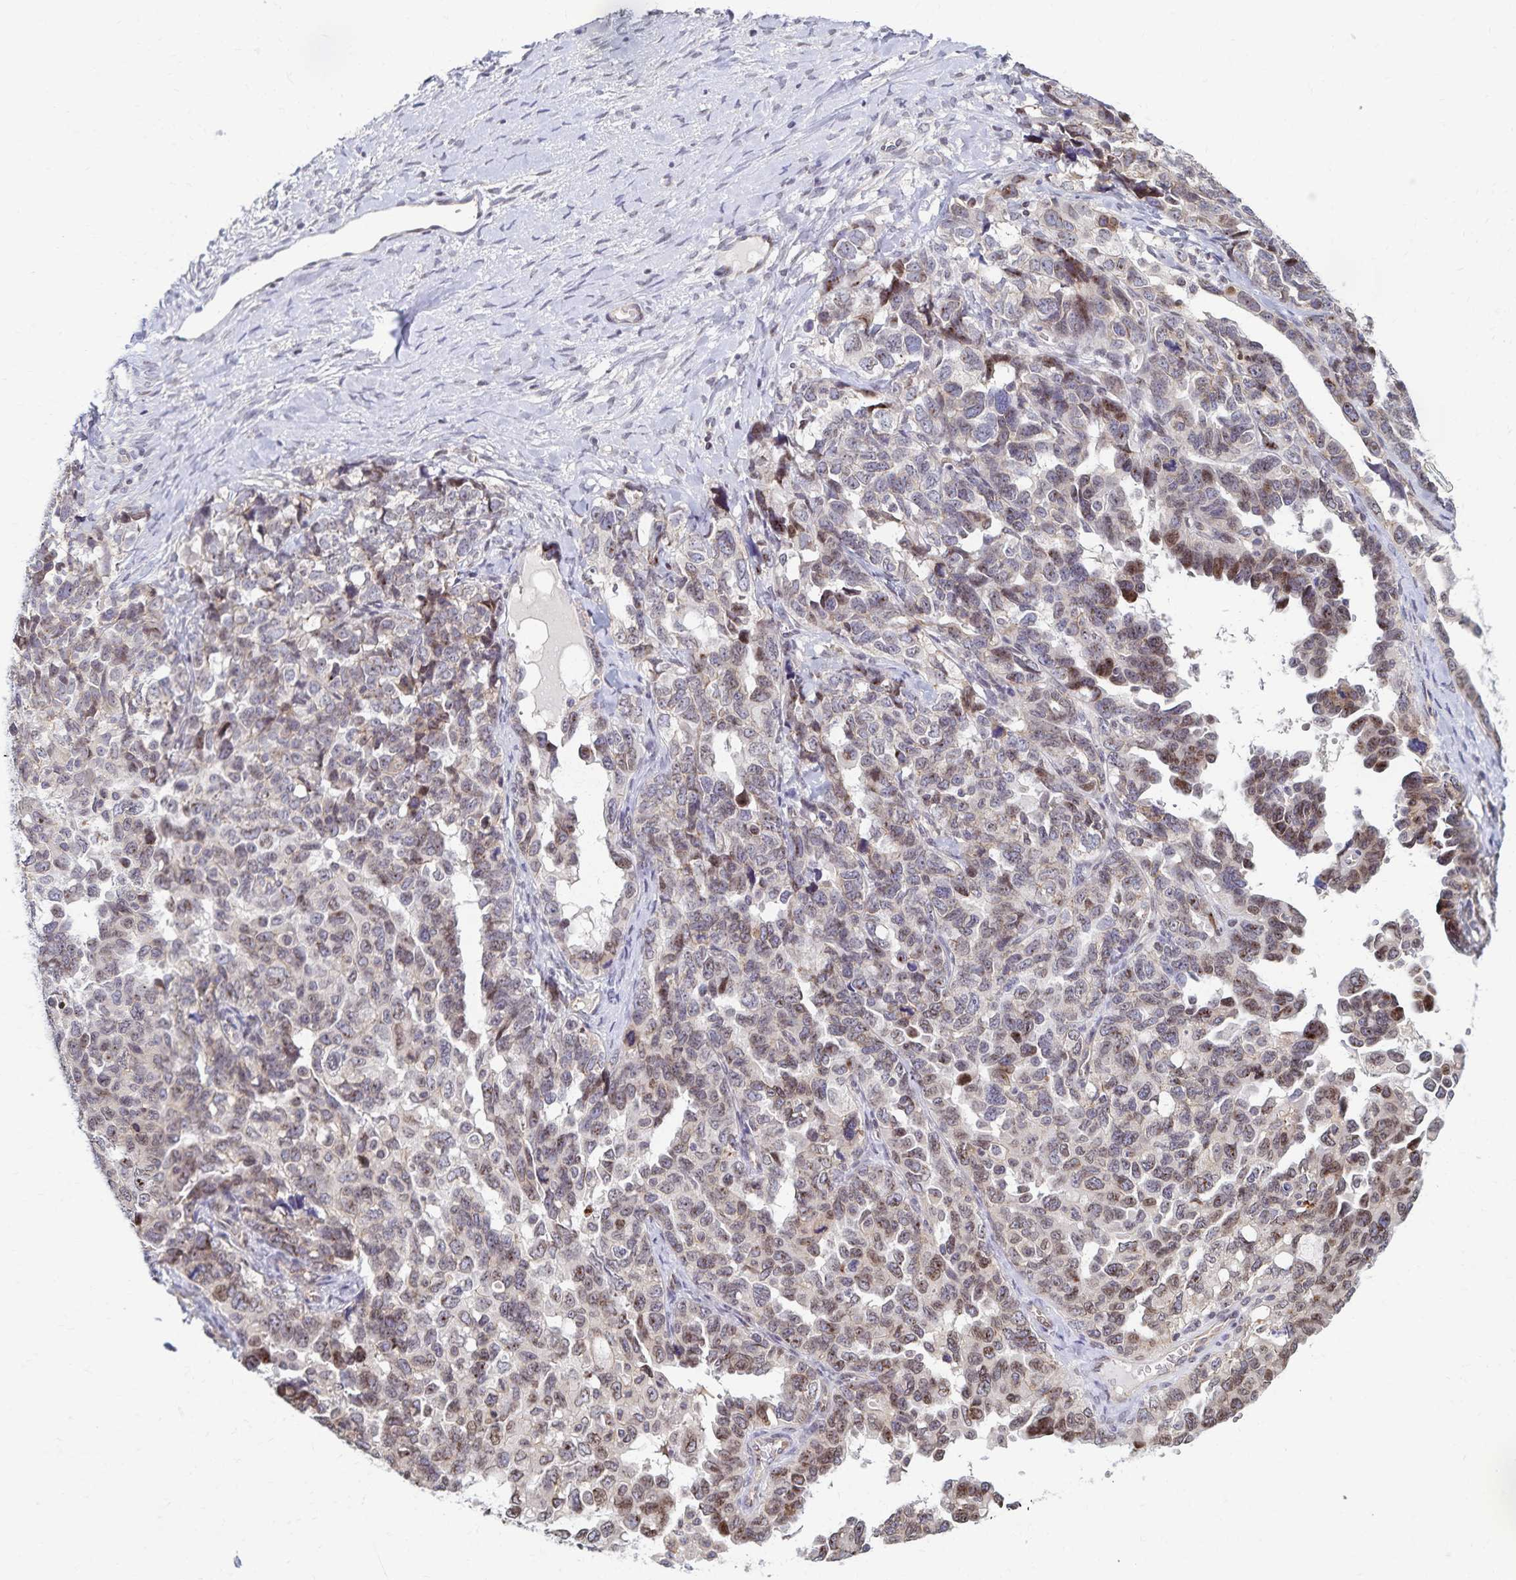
{"staining": {"intensity": "weak", "quantity": "<25%", "location": "nuclear"}, "tissue": "ovarian cancer", "cell_type": "Tumor cells", "image_type": "cancer", "snomed": [{"axis": "morphology", "description": "Cystadenocarcinoma, serous, NOS"}, {"axis": "topography", "description": "Ovary"}], "caption": "This is an immunohistochemistry (IHC) micrograph of human ovarian serous cystadenocarcinoma. There is no staining in tumor cells.", "gene": "RAB9B", "patient": {"sex": "female", "age": 69}}